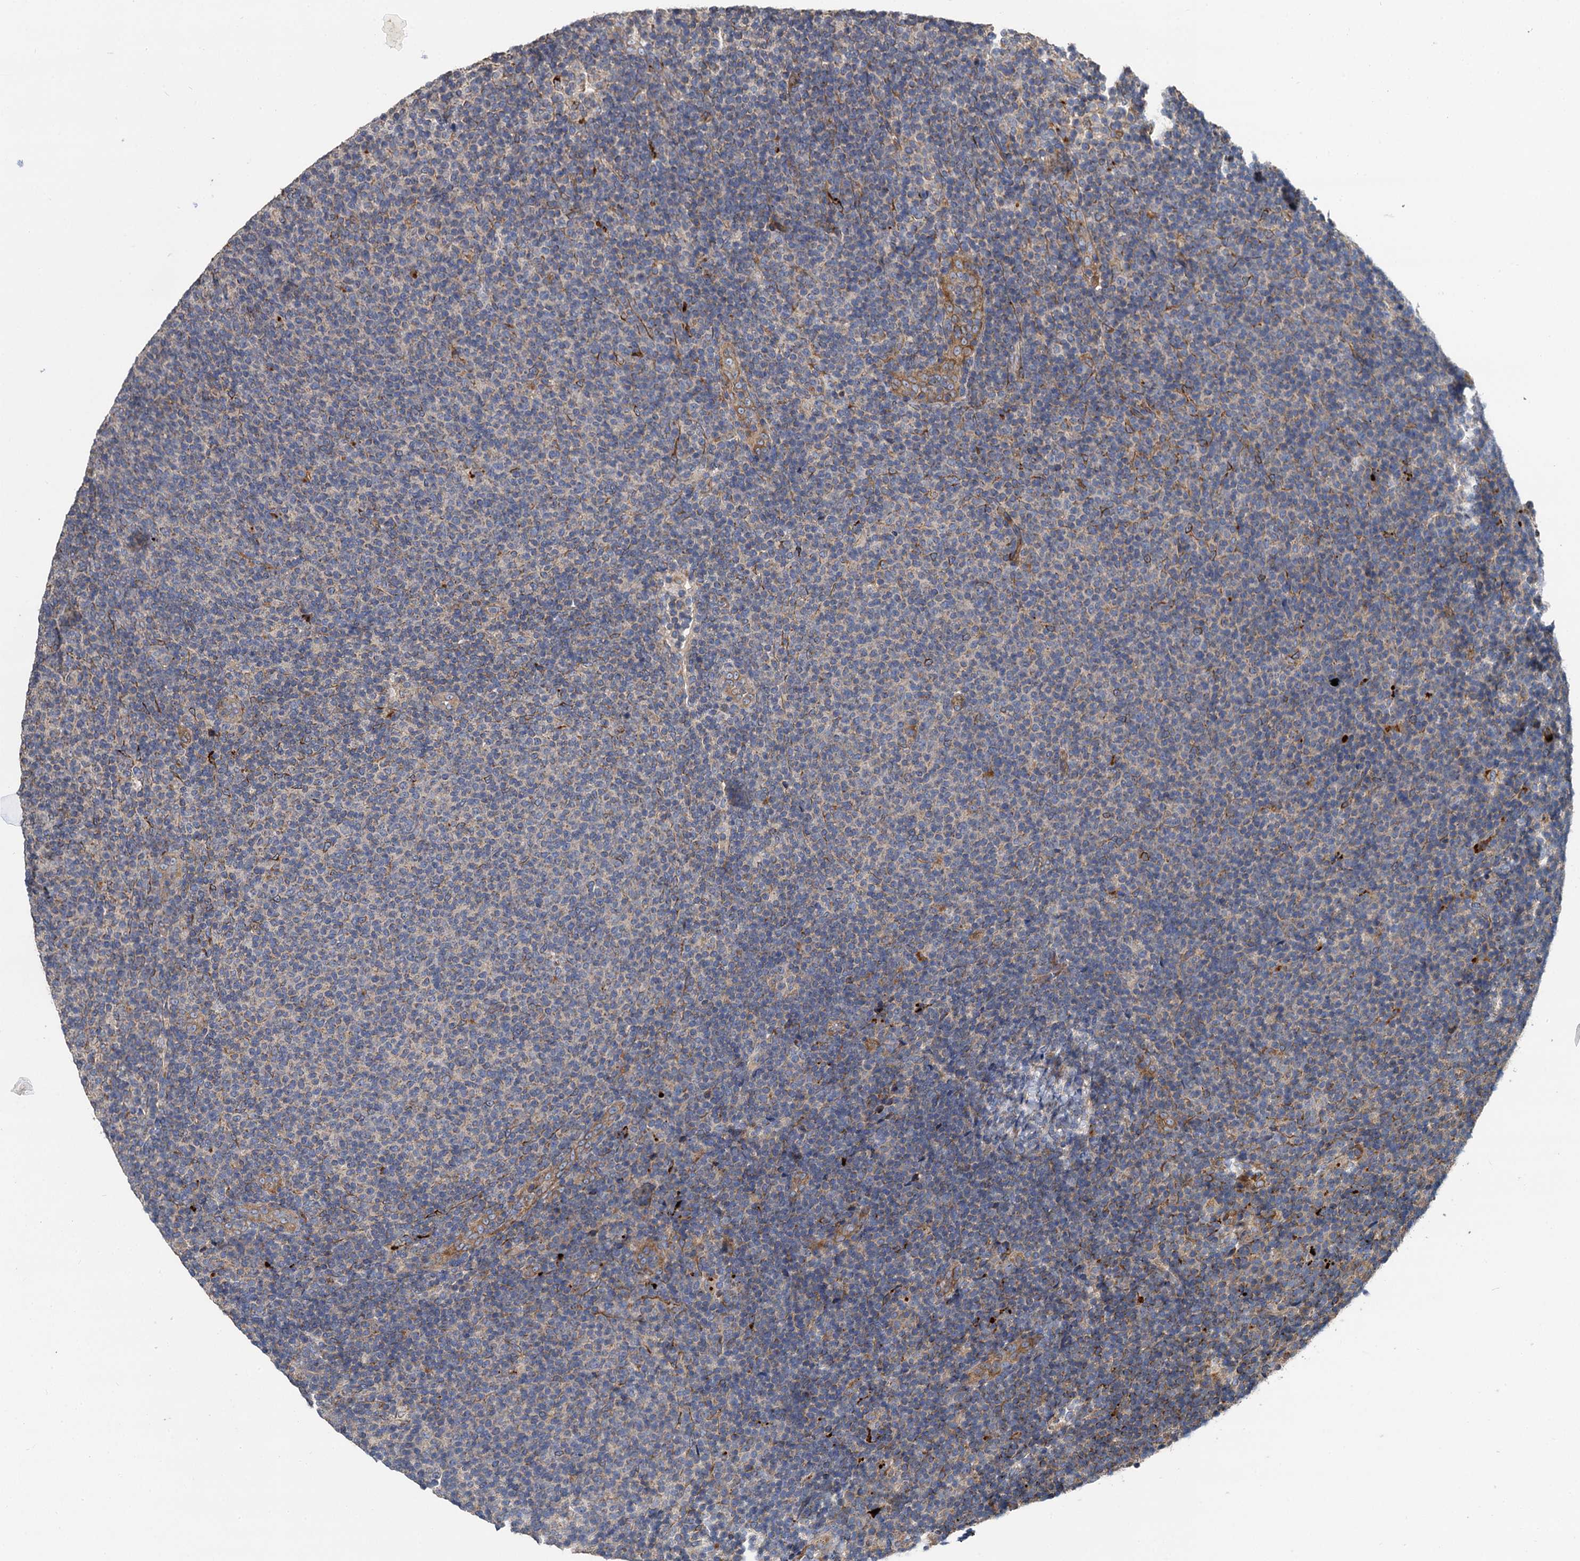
{"staining": {"intensity": "weak", "quantity": "<25%", "location": "cytoplasmic/membranous"}, "tissue": "lymphoma", "cell_type": "Tumor cells", "image_type": "cancer", "snomed": [{"axis": "morphology", "description": "Malignant lymphoma, non-Hodgkin's type, Low grade"}, {"axis": "topography", "description": "Lymph node"}], "caption": "High power microscopy photomicrograph of an immunohistochemistry image of lymphoma, revealing no significant positivity in tumor cells.", "gene": "SPRYD3", "patient": {"sex": "male", "age": 66}}